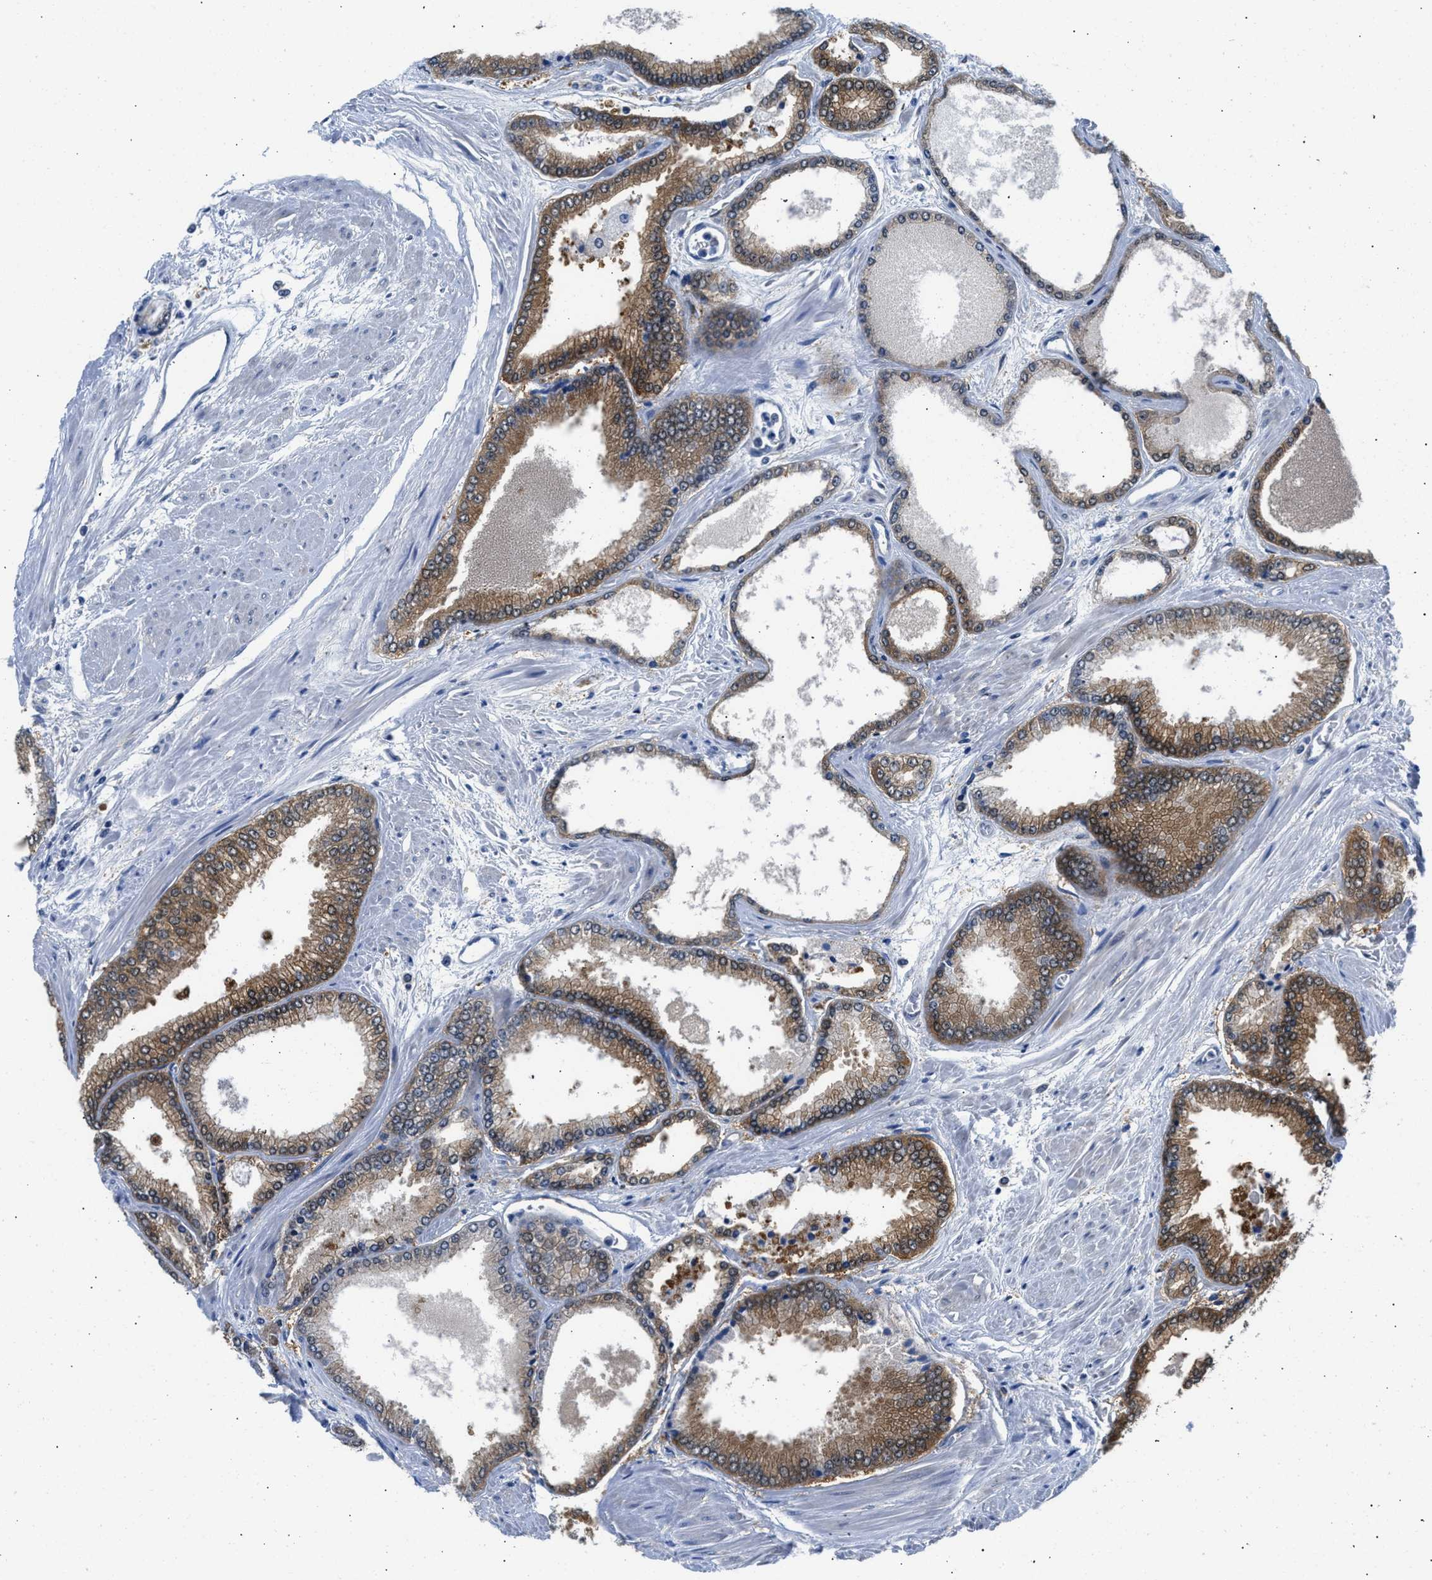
{"staining": {"intensity": "moderate", "quantity": ">75%", "location": "cytoplasmic/membranous"}, "tissue": "prostate cancer", "cell_type": "Tumor cells", "image_type": "cancer", "snomed": [{"axis": "morphology", "description": "Adenocarcinoma, High grade"}, {"axis": "topography", "description": "Prostate"}], "caption": "High-grade adenocarcinoma (prostate) tissue exhibits moderate cytoplasmic/membranous positivity in approximately >75% of tumor cells", "gene": "CBR1", "patient": {"sex": "male", "age": 61}}